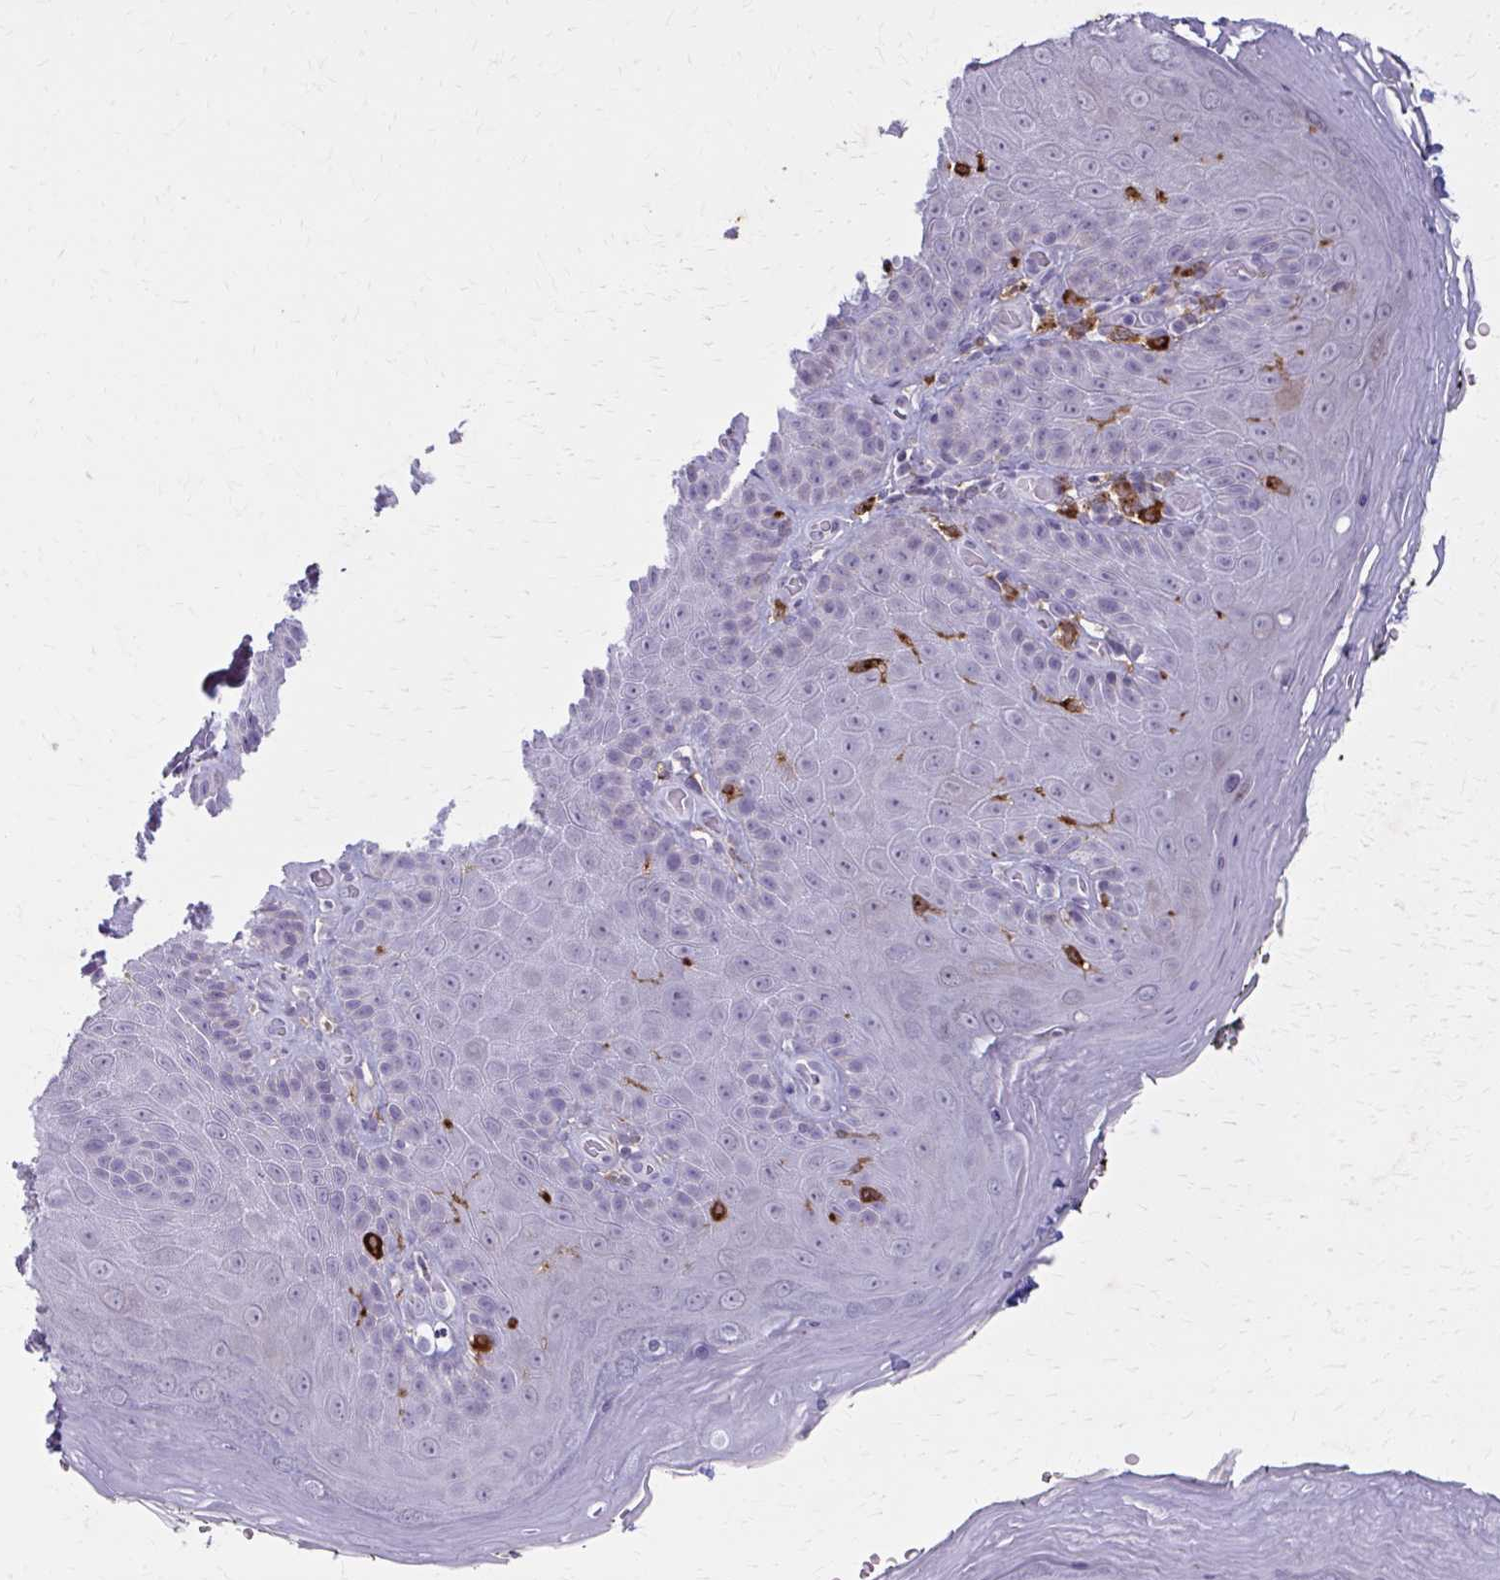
{"staining": {"intensity": "negative", "quantity": "none", "location": "none"}, "tissue": "skin", "cell_type": "Epidermal cells", "image_type": "normal", "snomed": [{"axis": "morphology", "description": "Normal tissue, NOS"}, {"axis": "topography", "description": "Anal"}, {"axis": "topography", "description": "Peripheral nerve tissue"}], "caption": "Immunohistochemistry (IHC) micrograph of unremarkable skin: skin stained with DAB (3,3'-diaminobenzidine) displays no significant protein expression in epidermal cells. The staining was performed using DAB (3,3'-diaminobenzidine) to visualize the protein expression in brown, while the nuclei were stained in blue with hematoxylin (Magnification: 20x).", "gene": "CARD9", "patient": {"sex": "male", "age": 53}}